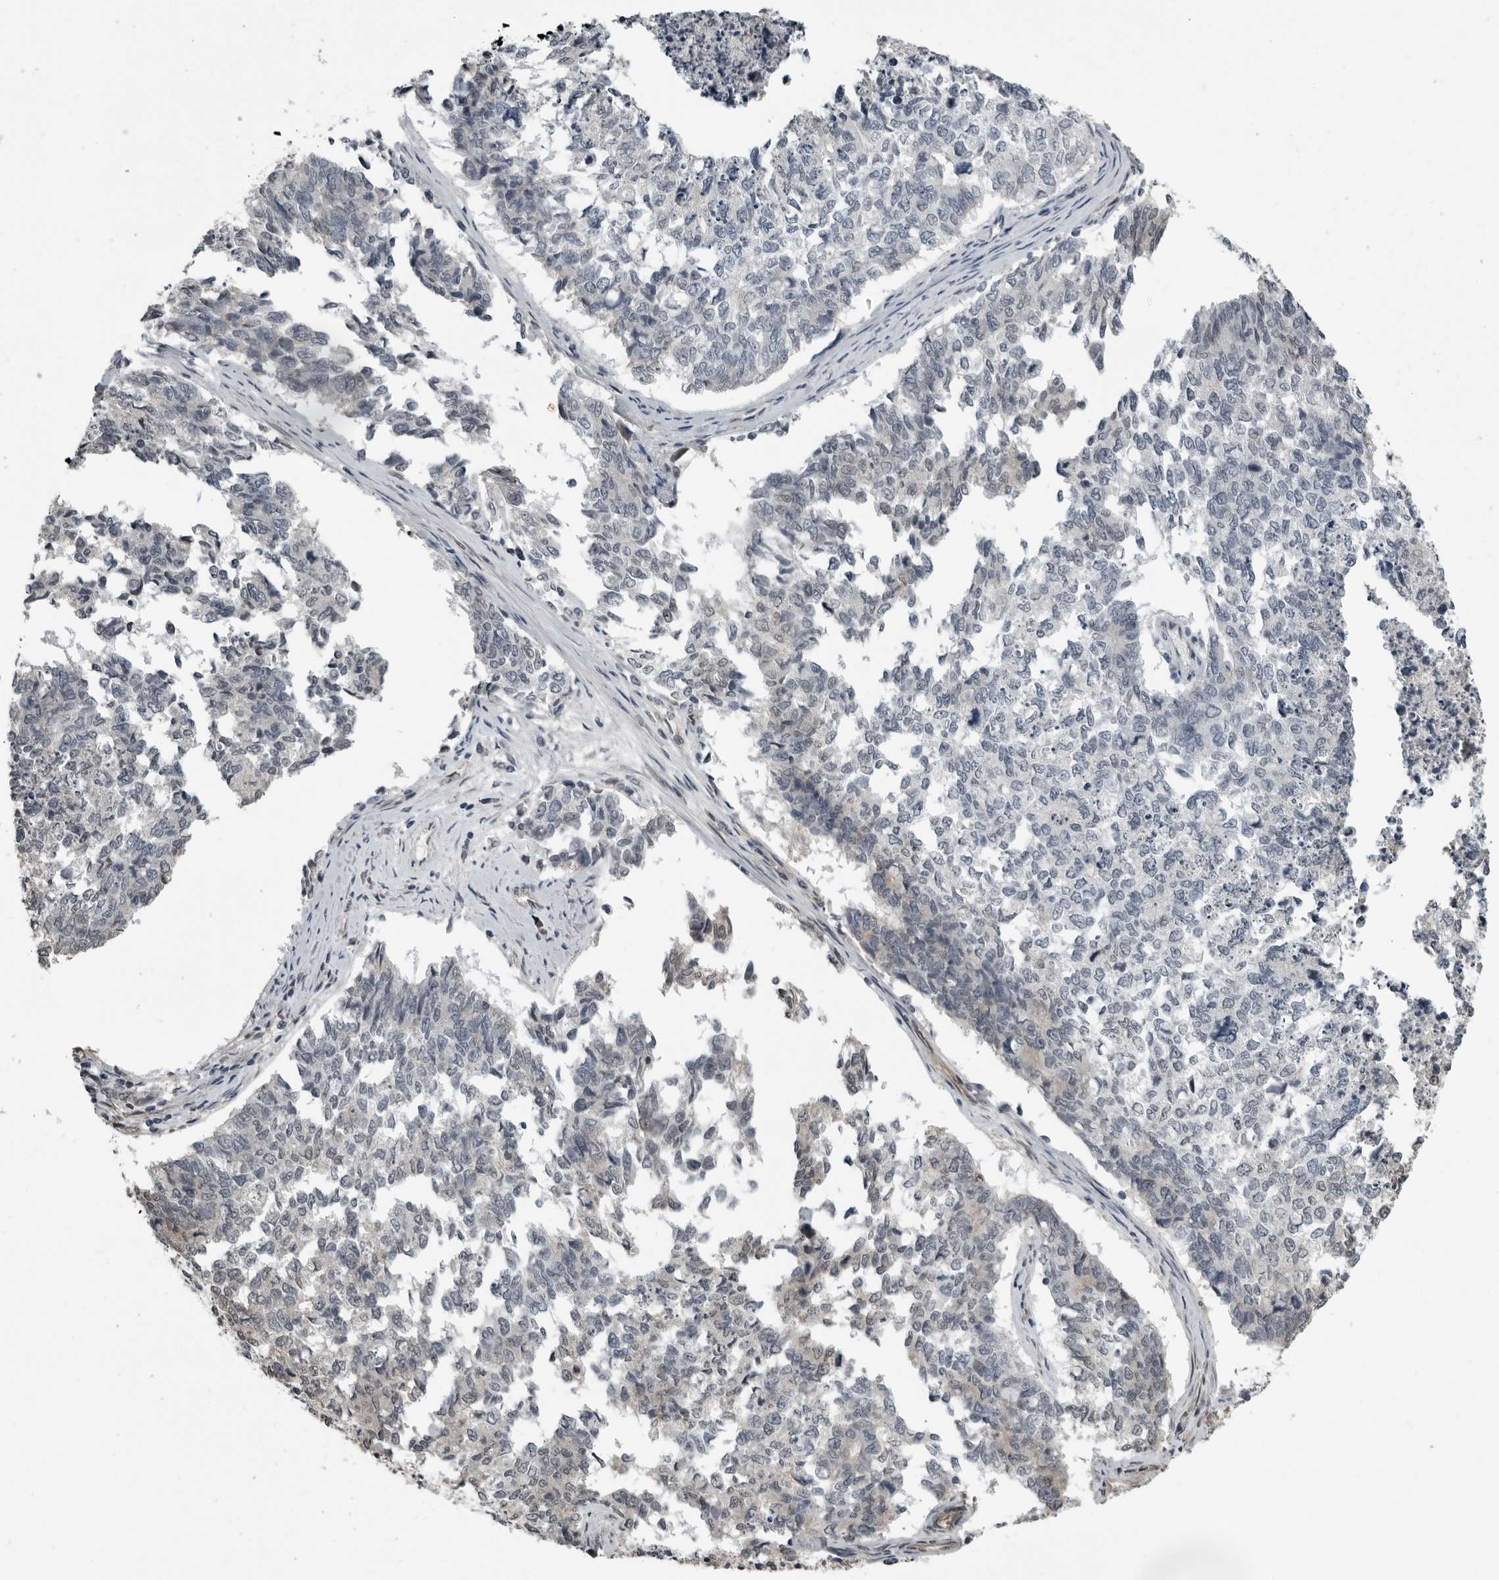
{"staining": {"intensity": "negative", "quantity": "none", "location": "none"}, "tissue": "cervical cancer", "cell_type": "Tumor cells", "image_type": "cancer", "snomed": [{"axis": "morphology", "description": "Squamous cell carcinoma, NOS"}, {"axis": "topography", "description": "Cervix"}], "caption": "A high-resolution image shows immunohistochemistry (IHC) staining of squamous cell carcinoma (cervical), which demonstrates no significant expression in tumor cells. (DAB (3,3'-diaminobenzidine) immunohistochemistry (IHC) with hematoxylin counter stain).", "gene": "PRRX2", "patient": {"sex": "female", "age": 63}}